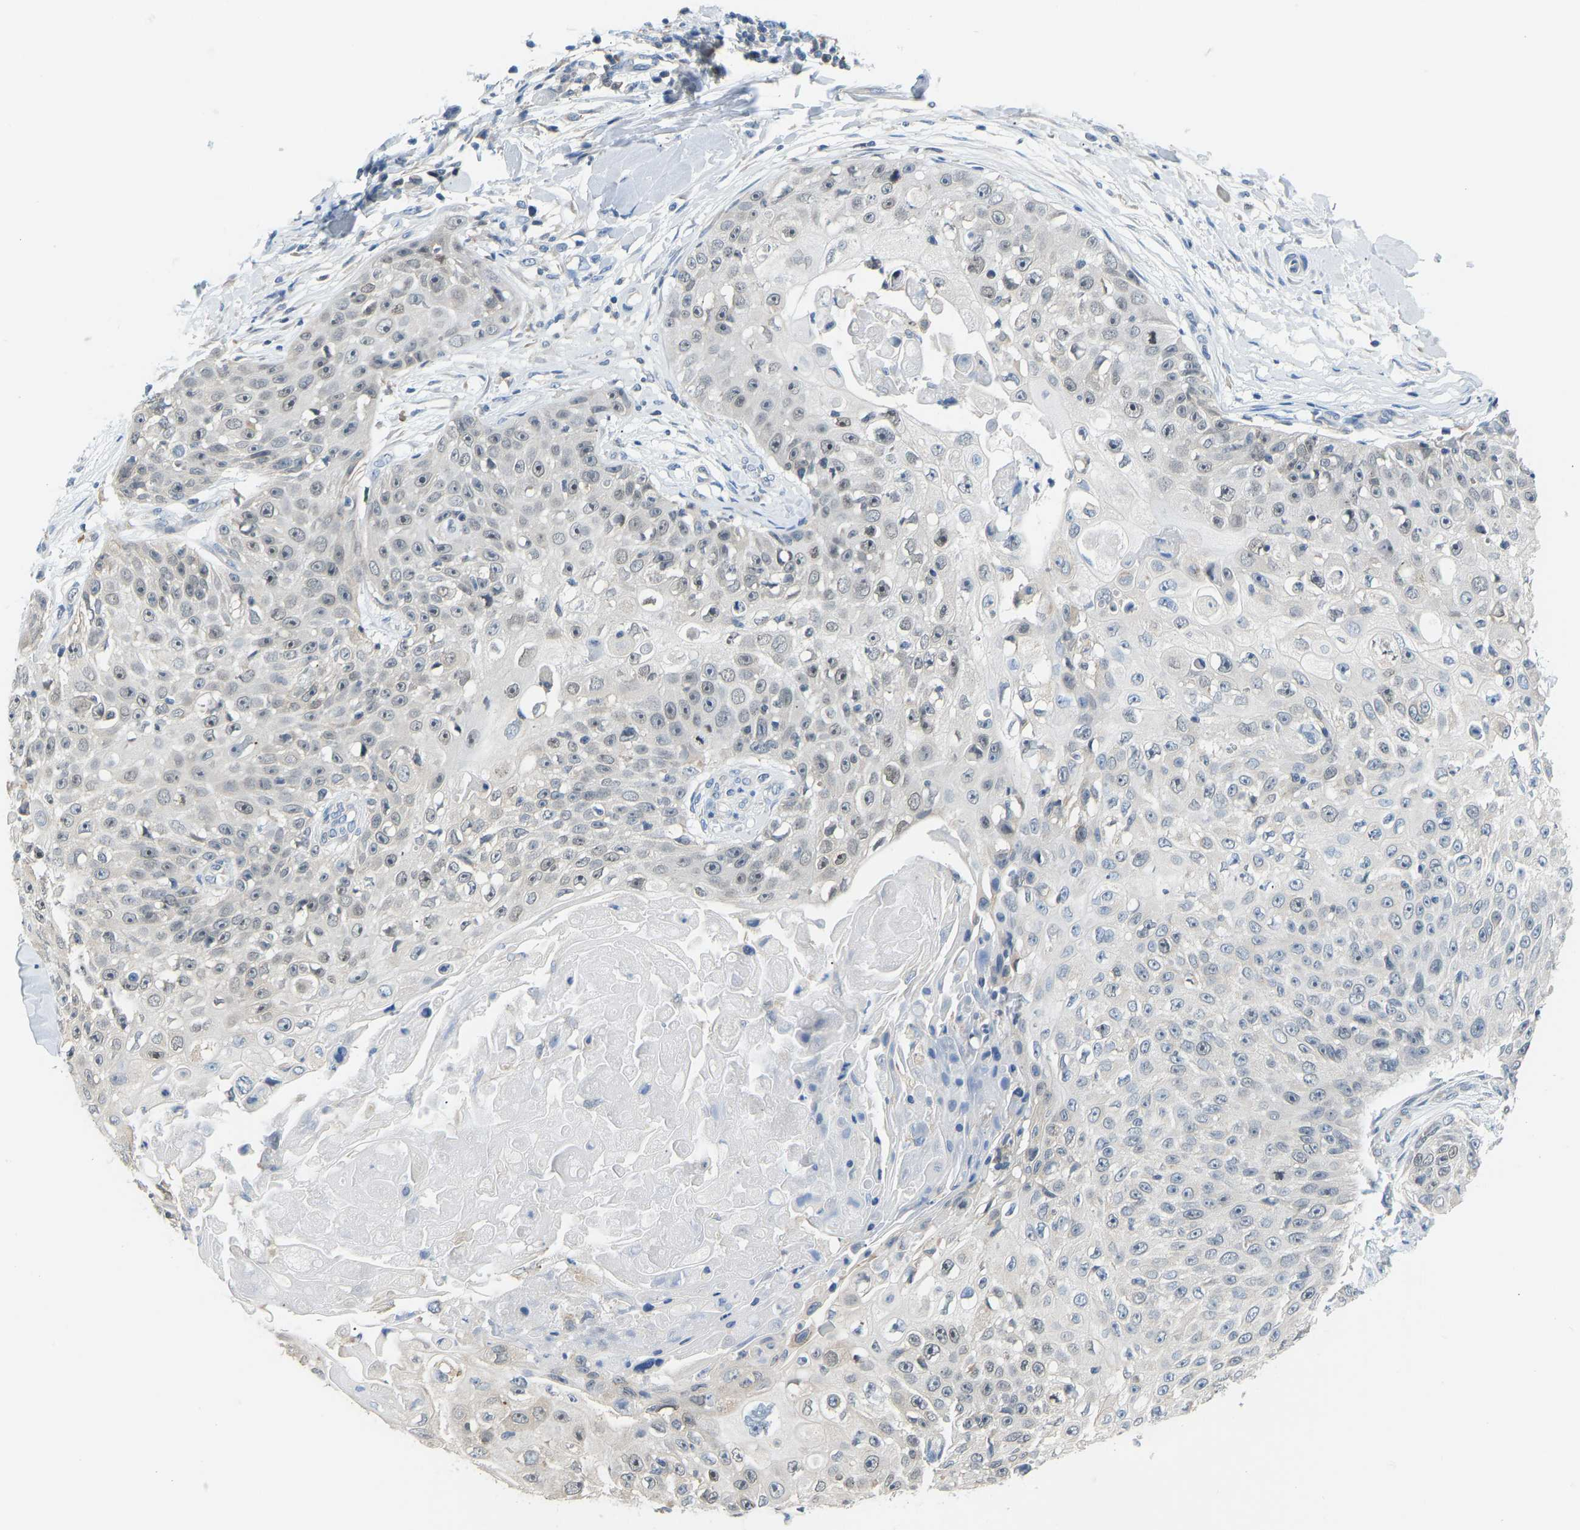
{"staining": {"intensity": "negative", "quantity": "none", "location": "none"}, "tissue": "skin cancer", "cell_type": "Tumor cells", "image_type": "cancer", "snomed": [{"axis": "morphology", "description": "Squamous cell carcinoma, NOS"}, {"axis": "topography", "description": "Skin"}], "caption": "Immunohistochemistry photomicrograph of skin squamous cell carcinoma stained for a protein (brown), which displays no expression in tumor cells.", "gene": "VRK1", "patient": {"sex": "male", "age": 86}}